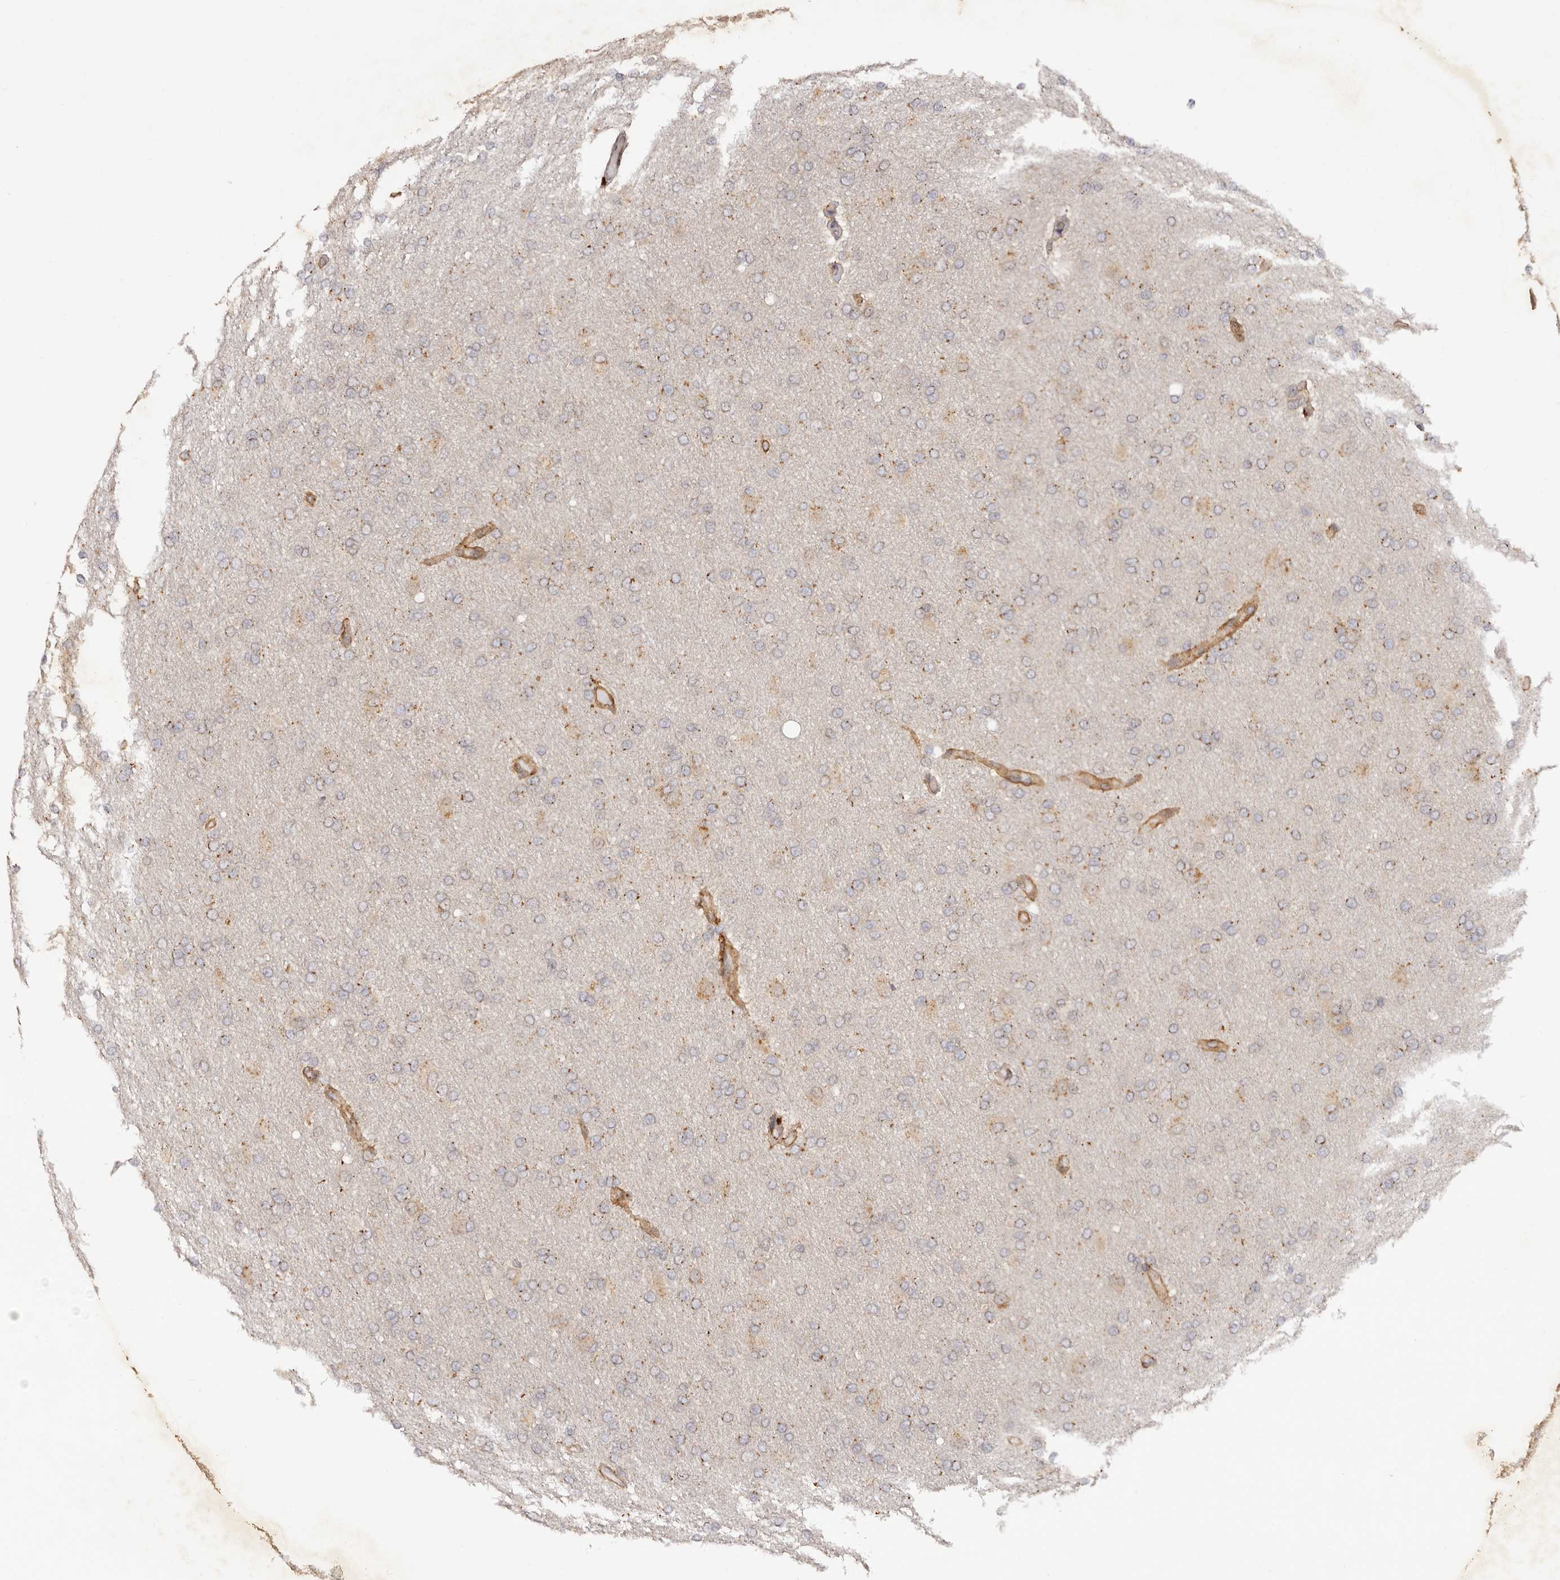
{"staining": {"intensity": "moderate", "quantity": ">75%", "location": "cytoplasmic/membranous"}, "tissue": "glioma", "cell_type": "Tumor cells", "image_type": "cancer", "snomed": [{"axis": "morphology", "description": "Glioma, malignant, High grade"}, {"axis": "topography", "description": "Cerebral cortex"}], "caption": "Immunohistochemistry image of high-grade glioma (malignant) stained for a protein (brown), which exhibits medium levels of moderate cytoplasmic/membranous expression in about >75% of tumor cells.", "gene": "MICAL2", "patient": {"sex": "female", "age": 36}}